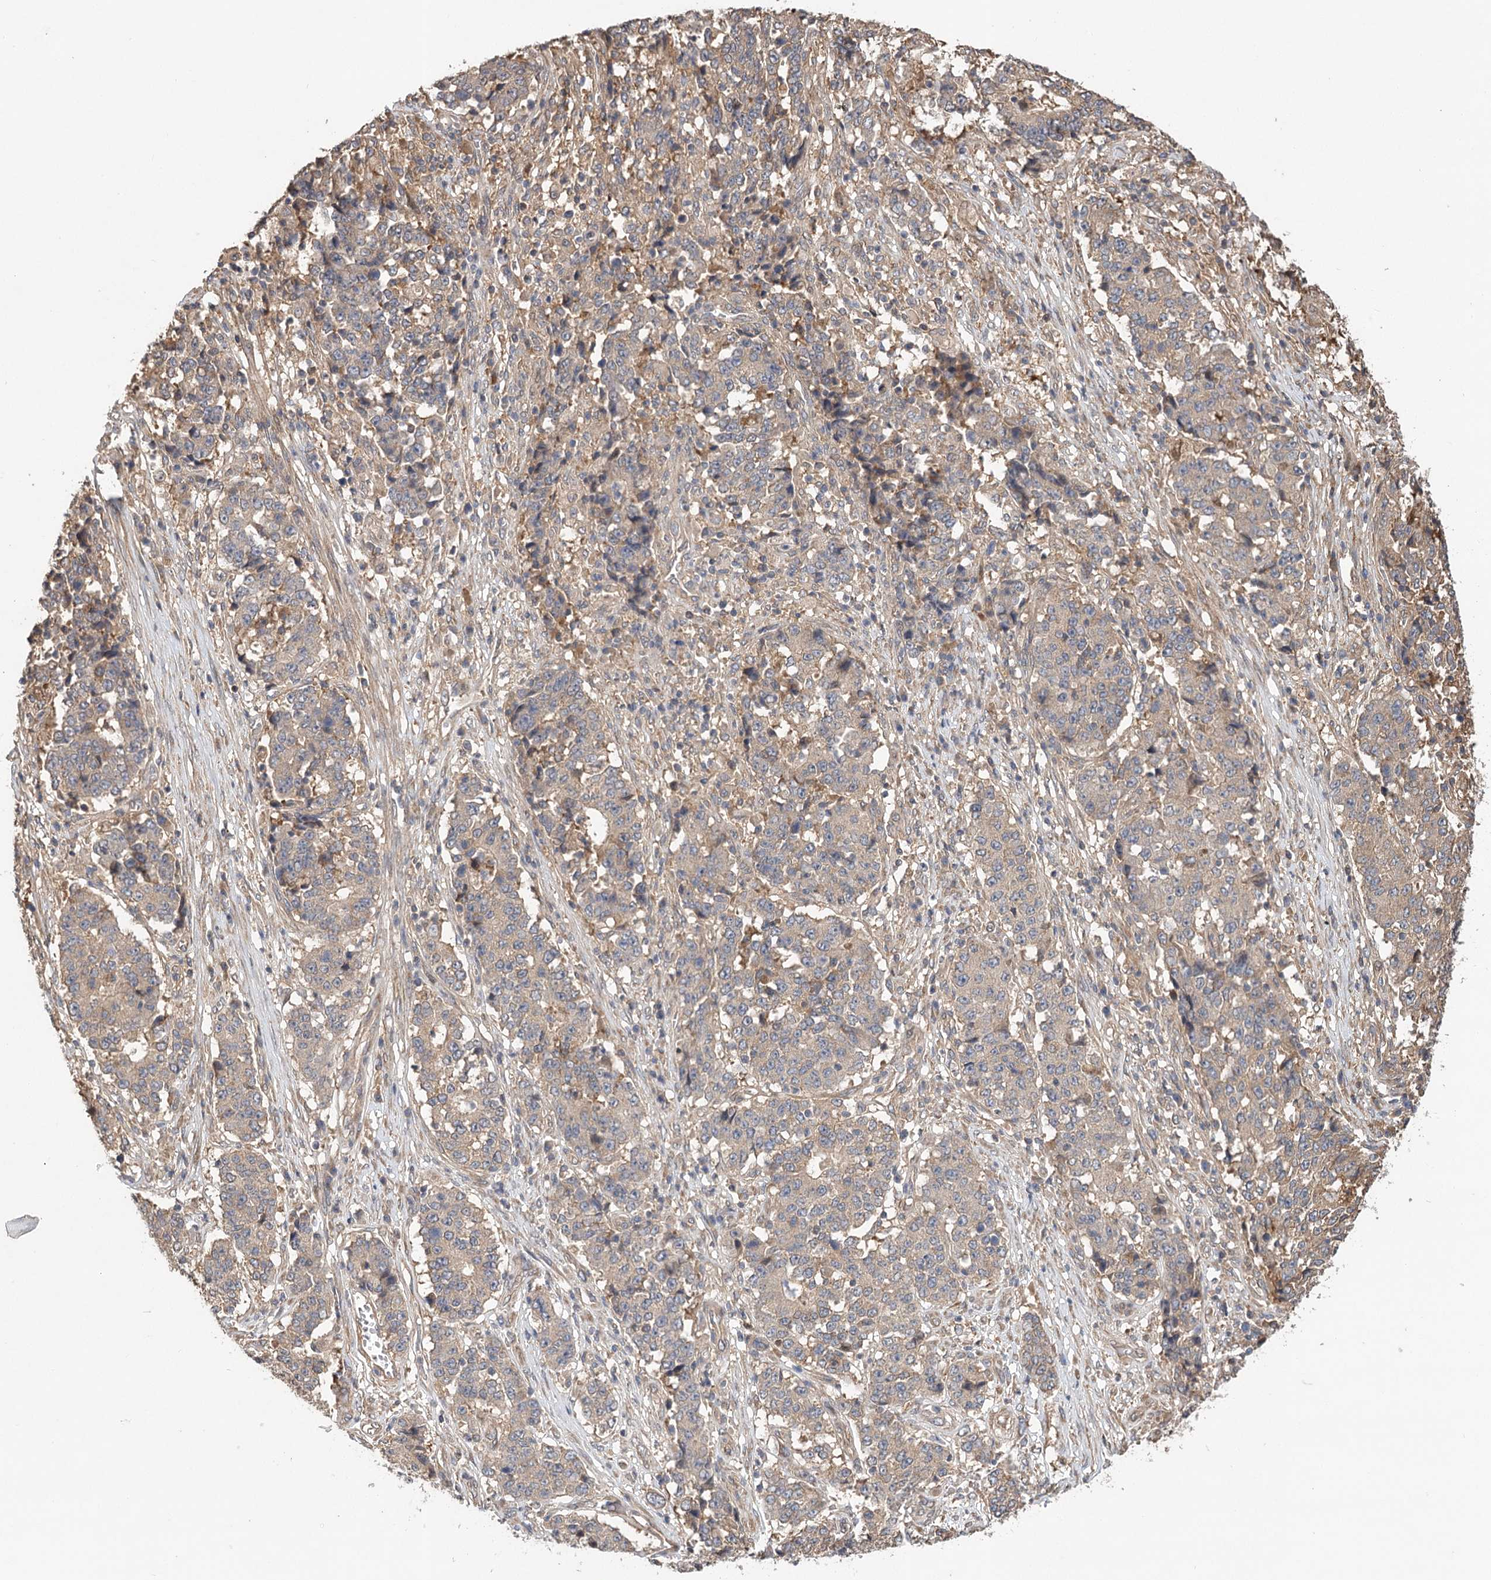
{"staining": {"intensity": "weak", "quantity": "<25%", "location": "cytoplasmic/membranous"}, "tissue": "stomach cancer", "cell_type": "Tumor cells", "image_type": "cancer", "snomed": [{"axis": "morphology", "description": "Adenocarcinoma, NOS"}, {"axis": "topography", "description": "Stomach"}], "caption": "Immunohistochemistry (IHC) of human stomach adenocarcinoma exhibits no expression in tumor cells.", "gene": "LSS", "patient": {"sex": "male", "age": 59}}